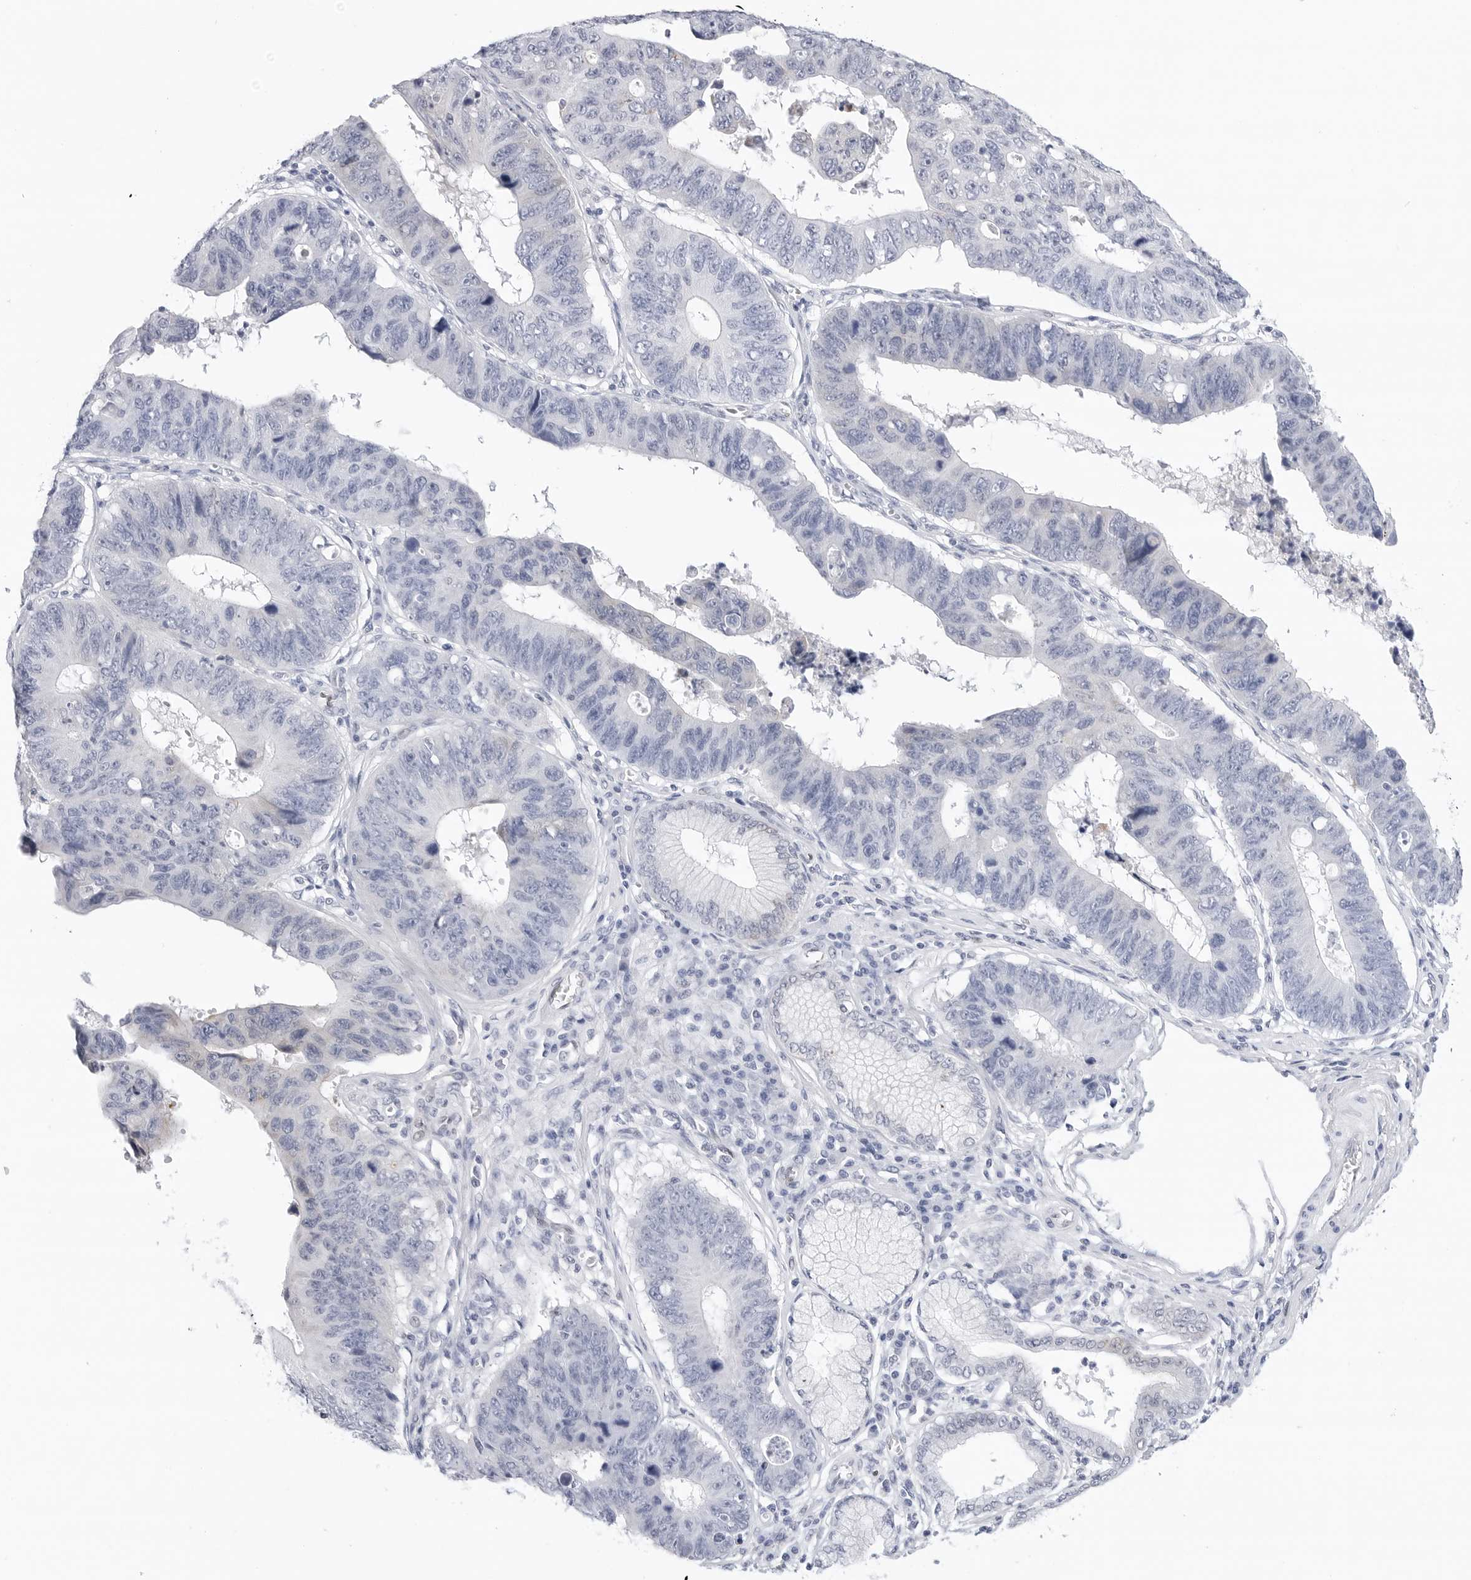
{"staining": {"intensity": "negative", "quantity": "none", "location": "none"}, "tissue": "stomach cancer", "cell_type": "Tumor cells", "image_type": "cancer", "snomed": [{"axis": "morphology", "description": "Adenocarcinoma, NOS"}, {"axis": "topography", "description": "Stomach"}], "caption": "Protein analysis of stomach cancer (adenocarcinoma) displays no significant positivity in tumor cells. The staining is performed using DAB brown chromogen with nuclei counter-stained in using hematoxylin.", "gene": "SLC19A1", "patient": {"sex": "male", "age": 59}}